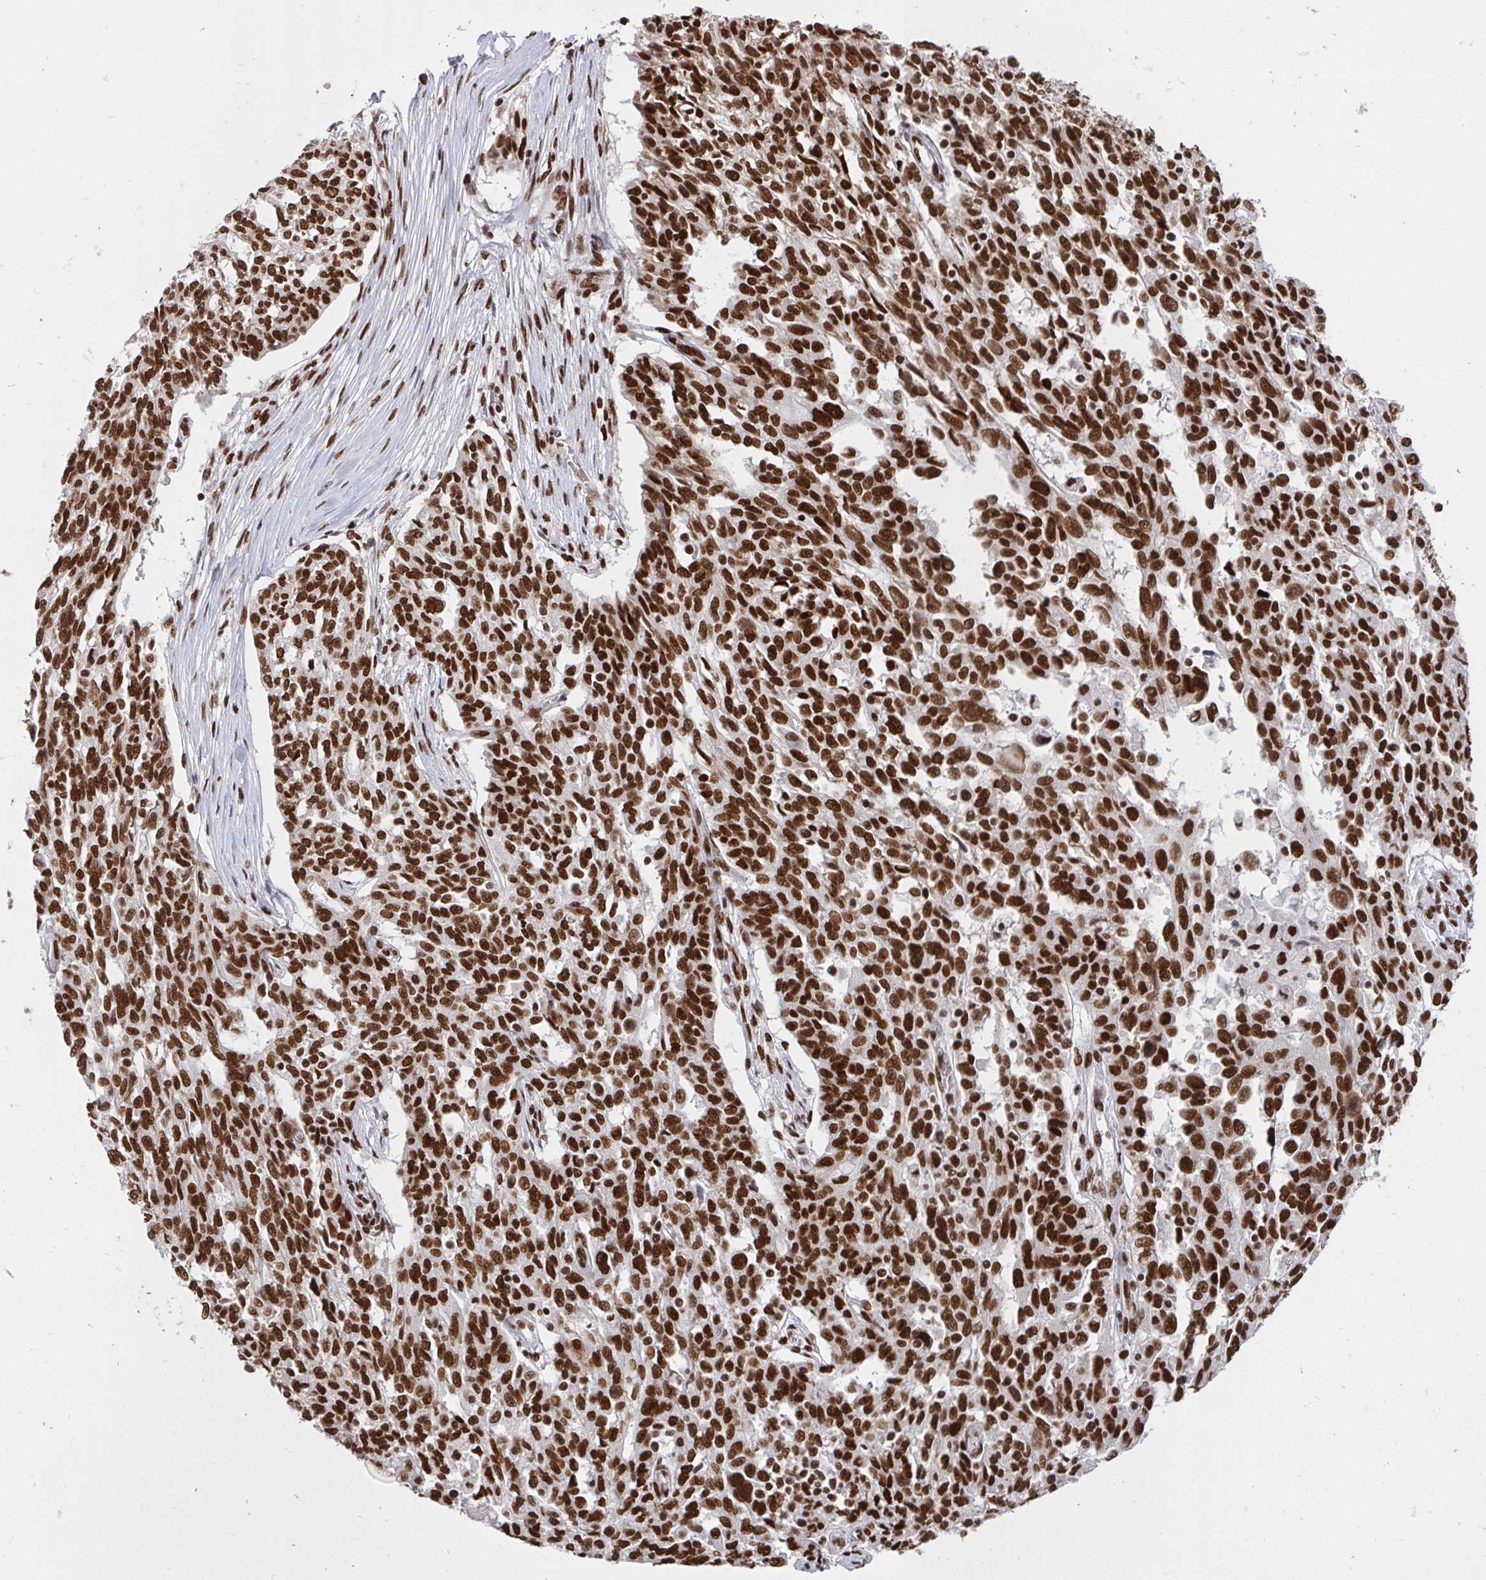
{"staining": {"intensity": "strong", "quantity": ">75%", "location": "nuclear"}, "tissue": "ovarian cancer", "cell_type": "Tumor cells", "image_type": "cancer", "snomed": [{"axis": "morphology", "description": "Cystadenocarcinoma, serous, NOS"}, {"axis": "topography", "description": "Ovary"}], "caption": "Tumor cells display strong nuclear expression in about >75% of cells in ovarian serous cystadenocarcinoma.", "gene": "HNRNPL", "patient": {"sex": "female", "age": 67}}